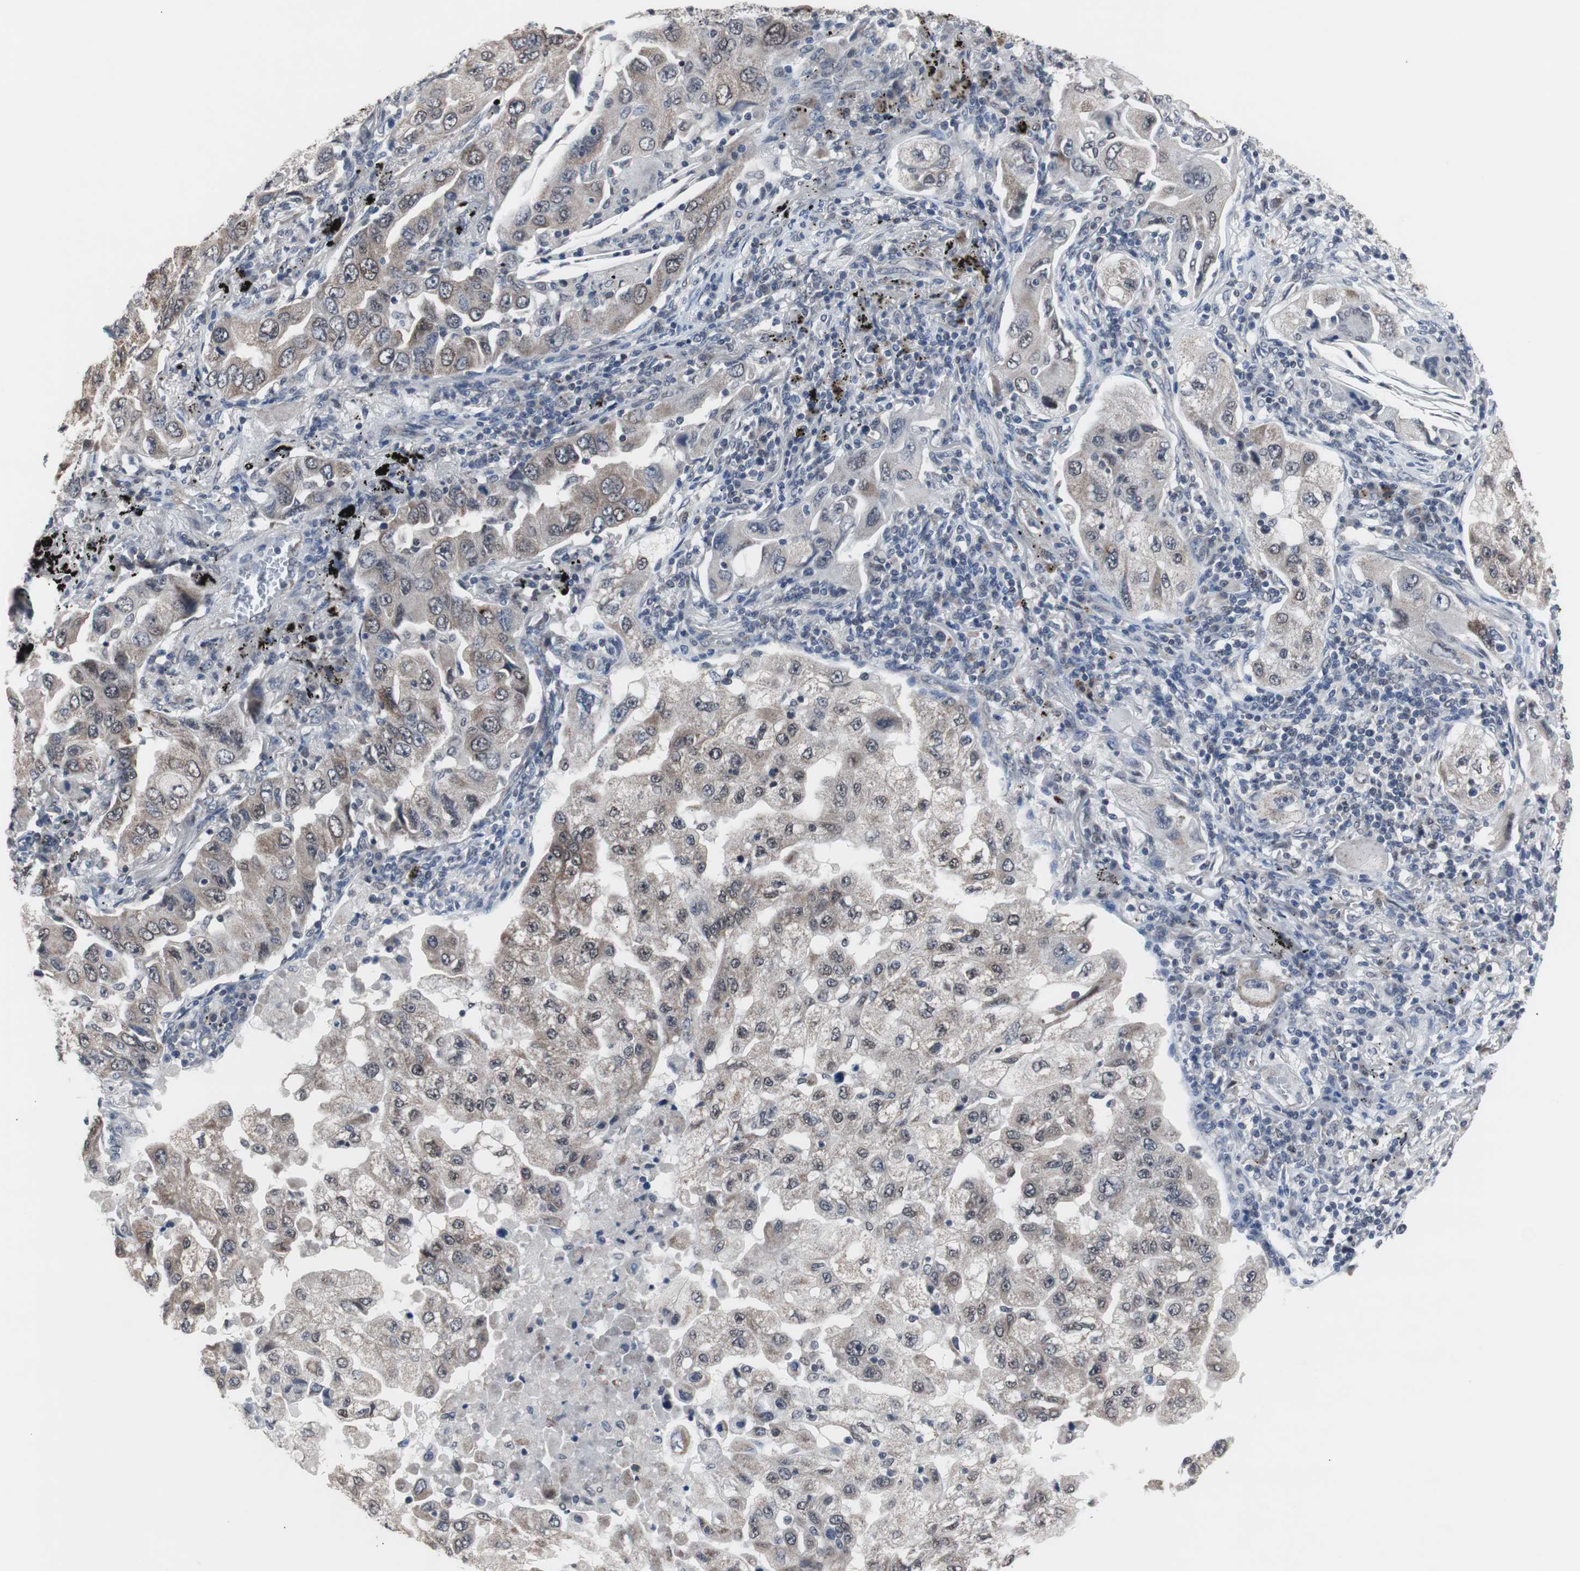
{"staining": {"intensity": "weak", "quantity": ">75%", "location": "cytoplasmic/membranous,nuclear"}, "tissue": "lung cancer", "cell_type": "Tumor cells", "image_type": "cancer", "snomed": [{"axis": "morphology", "description": "Adenocarcinoma, NOS"}, {"axis": "topography", "description": "Lung"}], "caption": "Lung adenocarcinoma tissue displays weak cytoplasmic/membranous and nuclear expression in approximately >75% of tumor cells, visualized by immunohistochemistry. The staining is performed using DAB brown chromogen to label protein expression. The nuclei are counter-stained blue using hematoxylin.", "gene": "RBM47", "patient": {"sex": "female", "age": 65}}